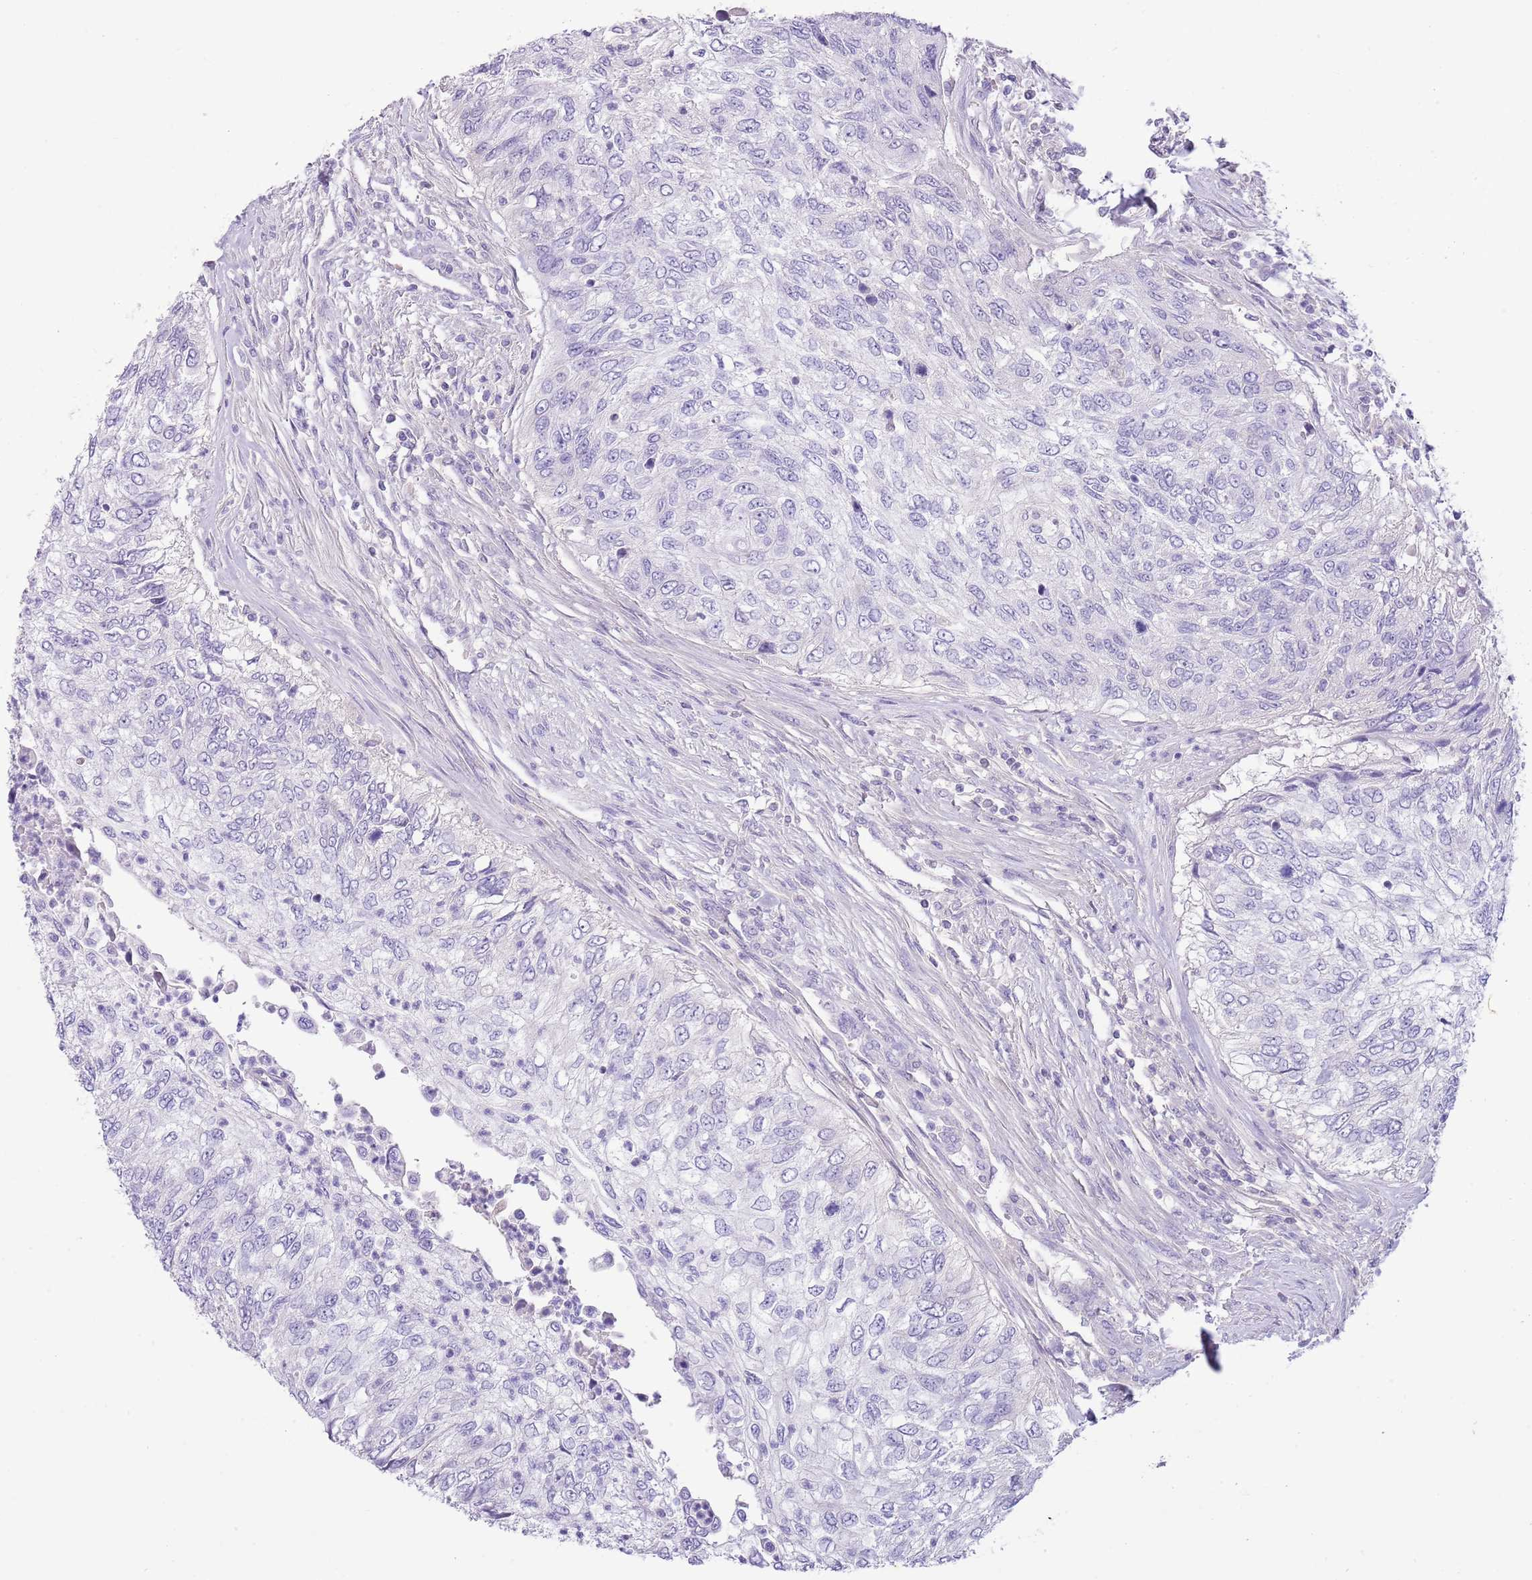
{"staining": {"intensity": "negative", "quantity": "none", "location": "none"}, "tissue": "urothelial cancer", "cell_type": "Tumor cells", "image_type": "cancer", "snomed": [{"axis": "morphology", "description": "Urothelial carcinoma, High grade"}, {"axis": "topography", "description": "Urinary bladder"}], "caption": "This is a photomicrograph of immunohistochemistry (IHC) staining of urothelial carcinoma (high-grade), which shows no positivity in tumor cells. (DAB immunohistochemistry visualized using brightfield microscopy, high magnification).", "gene": "TOX2", "patient": {"sex": "female", "age": 60}}